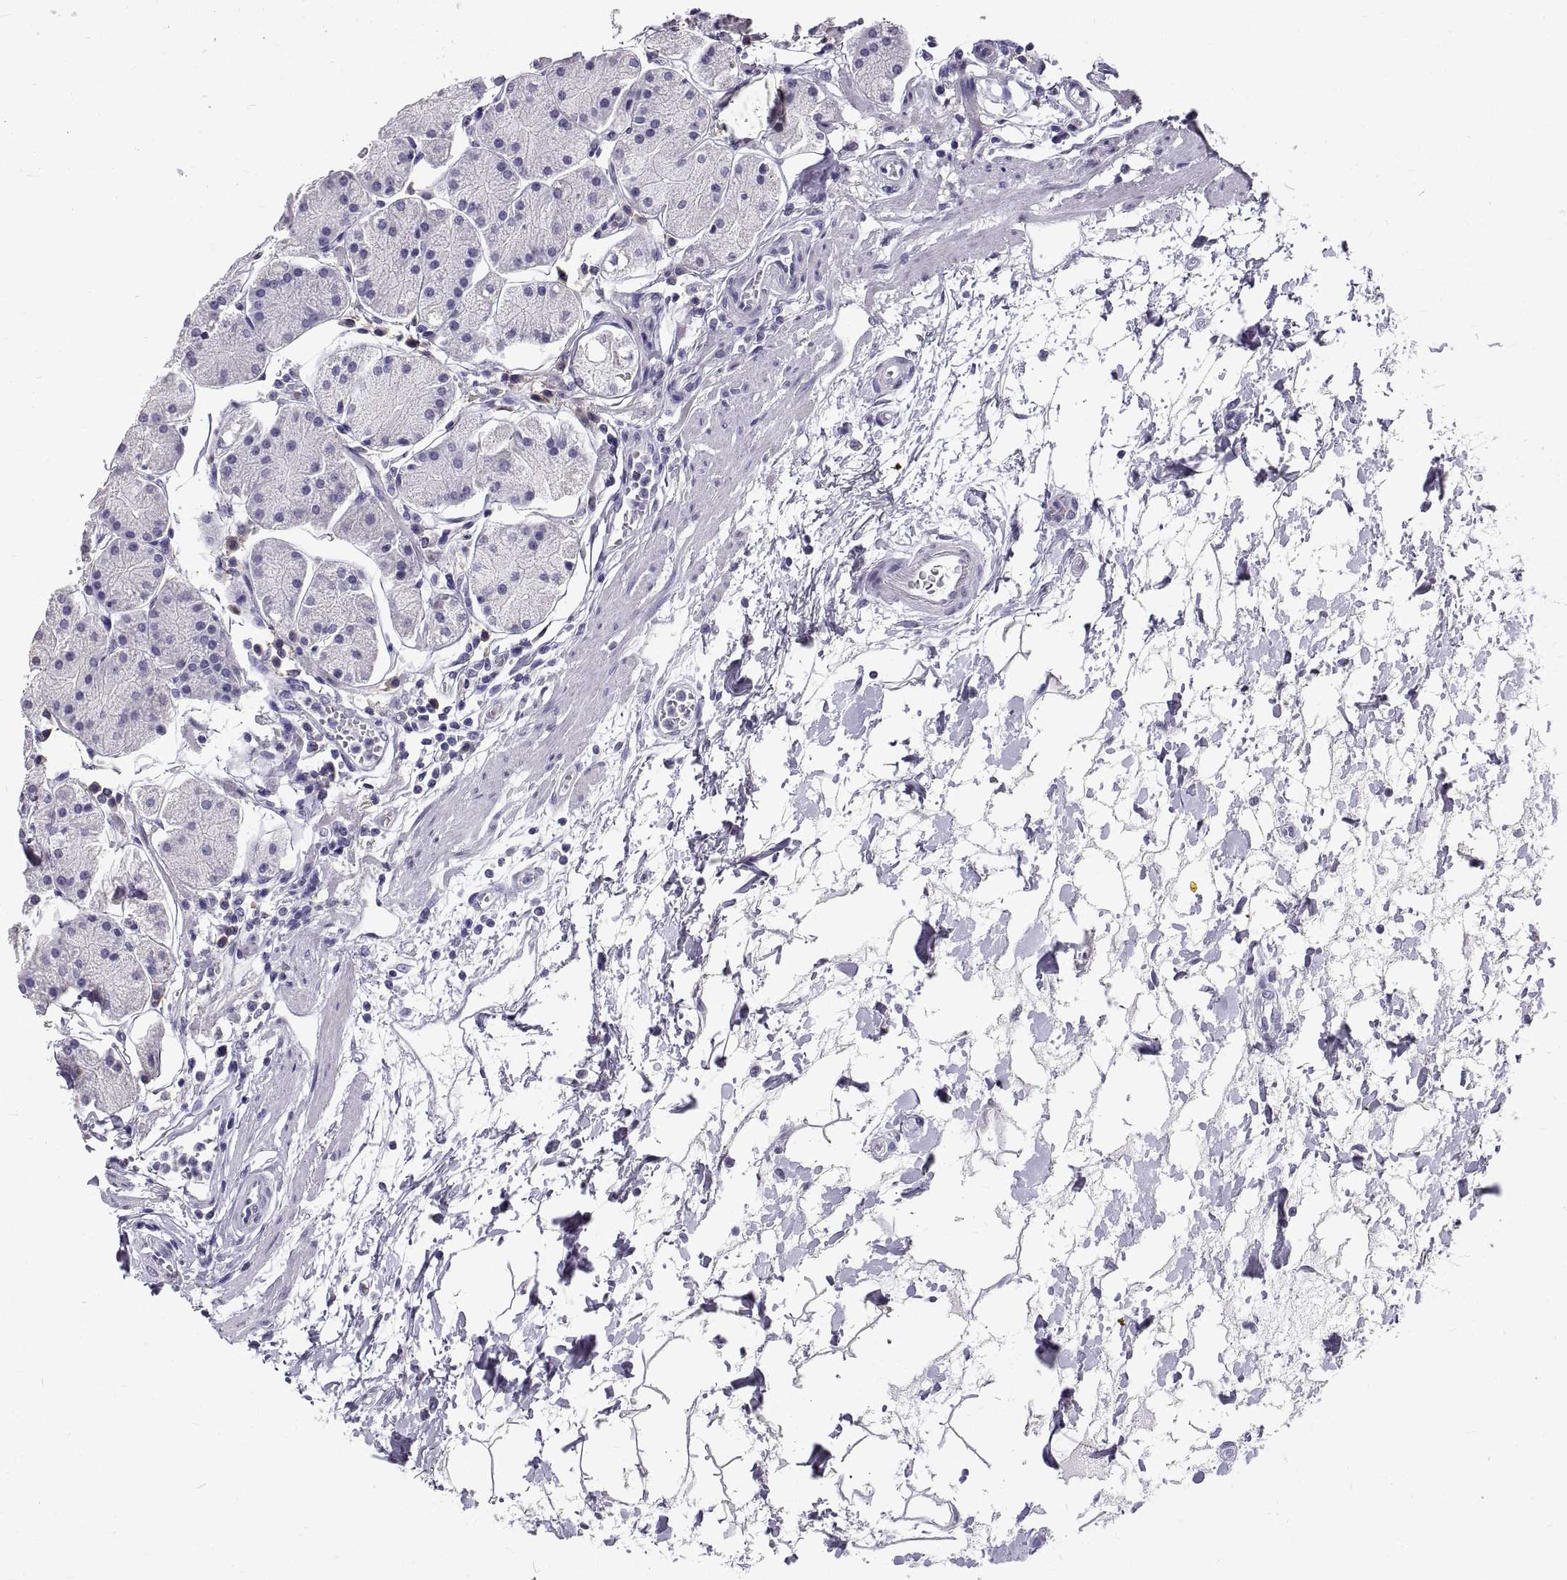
{"staining": {"intensity": "negative", "quantity": "none", "location": "none"}, "tissue": "stomach", "cell_type": "Glandular cells", "image_type": "normal", "snomed": [{"axis": "morphology", "description": "Normal tissue, NOS"}, {"axis": "topography", "description": "Stomach"}], "caption": "Human stomach stained for a protein using immunohistochemistry exhibits no positivity in glandular cells.", "gene": "GNG12", "patient": {"sex": "male", "age": 54}}